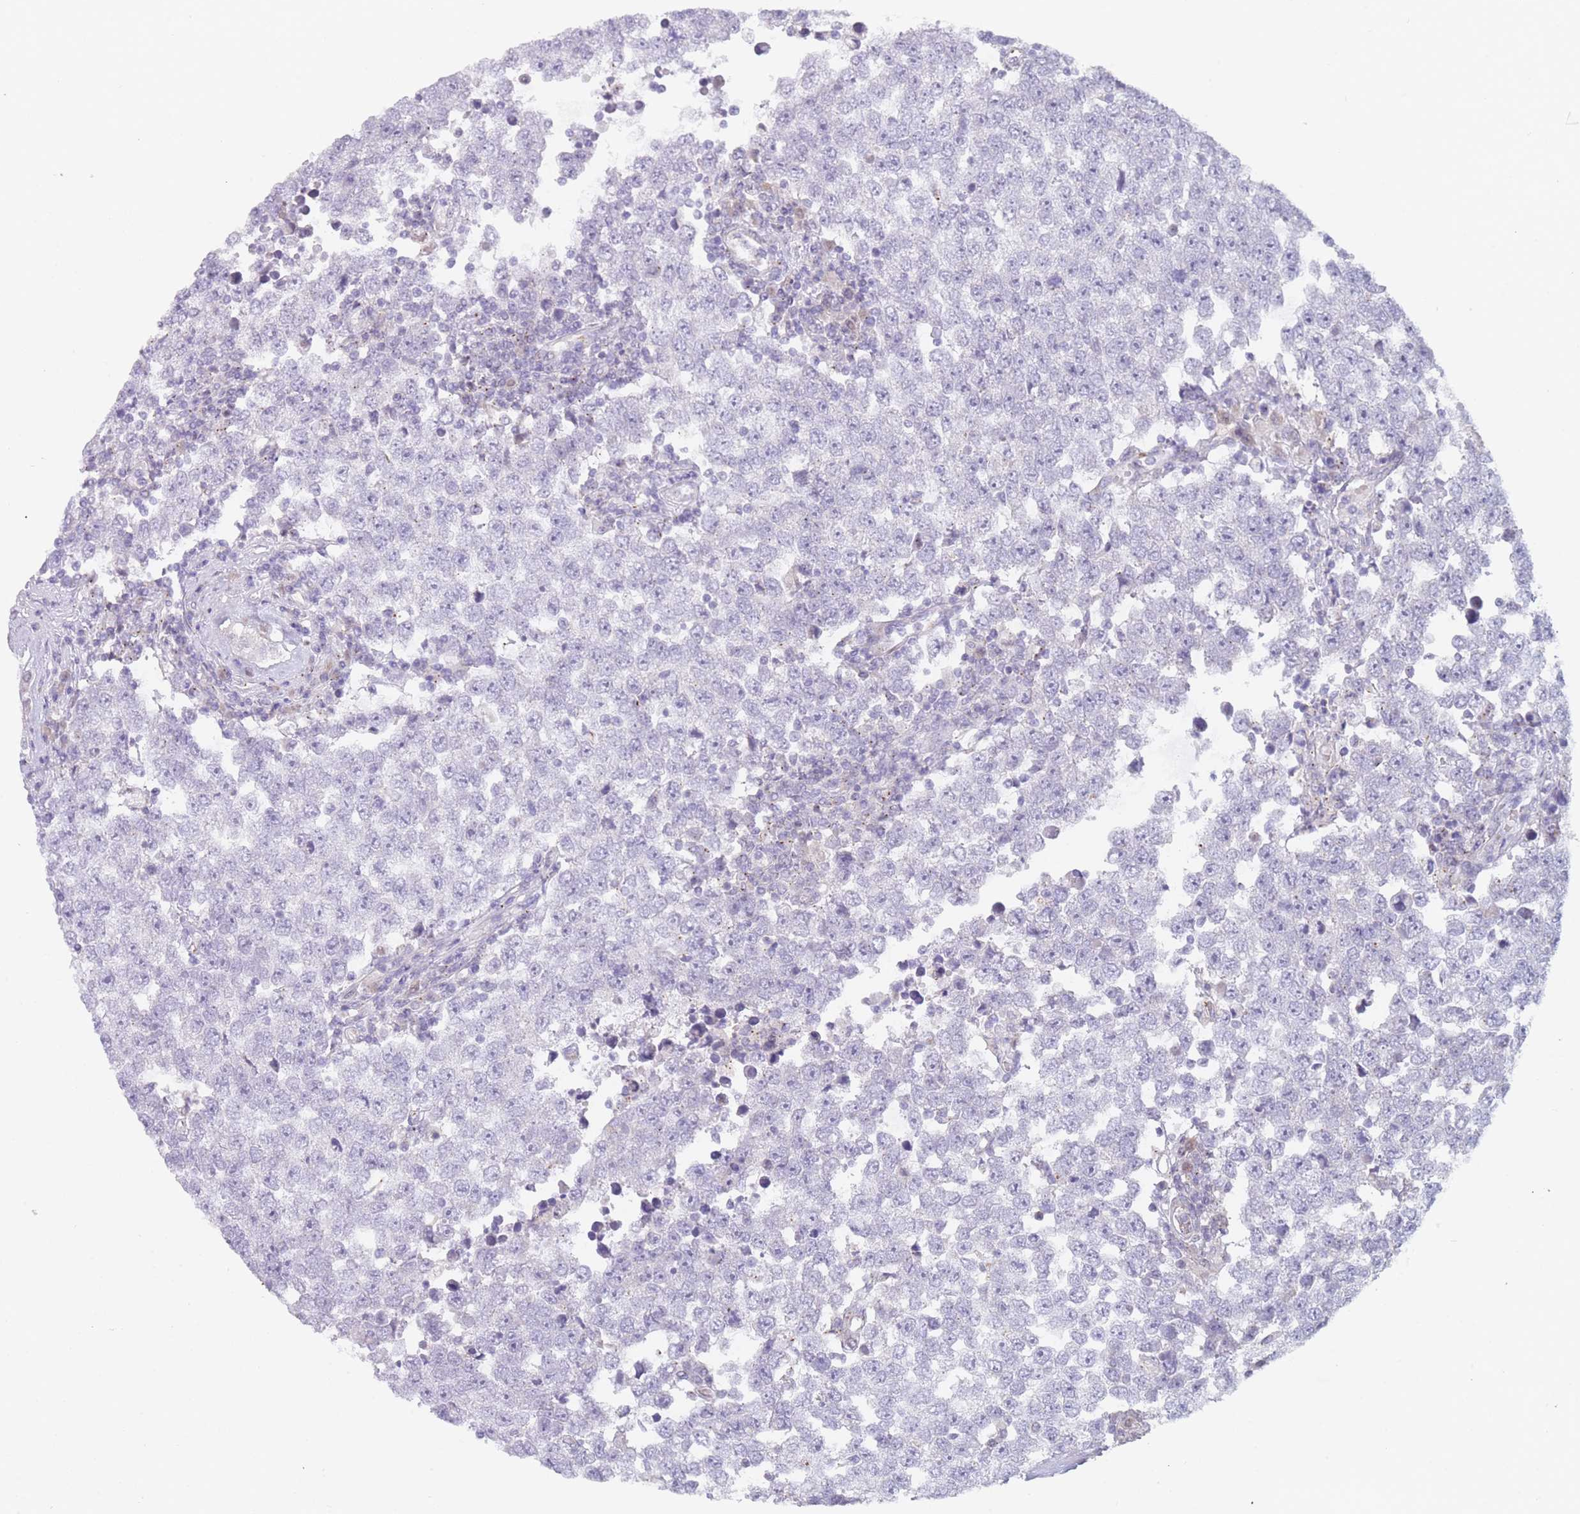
{"staining": {"intensity": "negative", "quantity": "none", "location": "none"}, "tissue": "testis cancer", "cell_type": "Tumor cells", "image_type": "cancer", "snomed": [{"axis": "morphology", "description": "Seminoma, NOS"}, {"axis": "morphology", "description": "Carcinoma, Embryonal, NOS"}, {"axis": "topography", "description": "Testis"}], "caption": "Immunohistochemistry (IHC) image of neoplastic tissue: testis cancer stained with DAB reveals no significant protein expression in tumor cells.", "gene": "MRI1", "patient": {"sex": "male", "age": 28}}